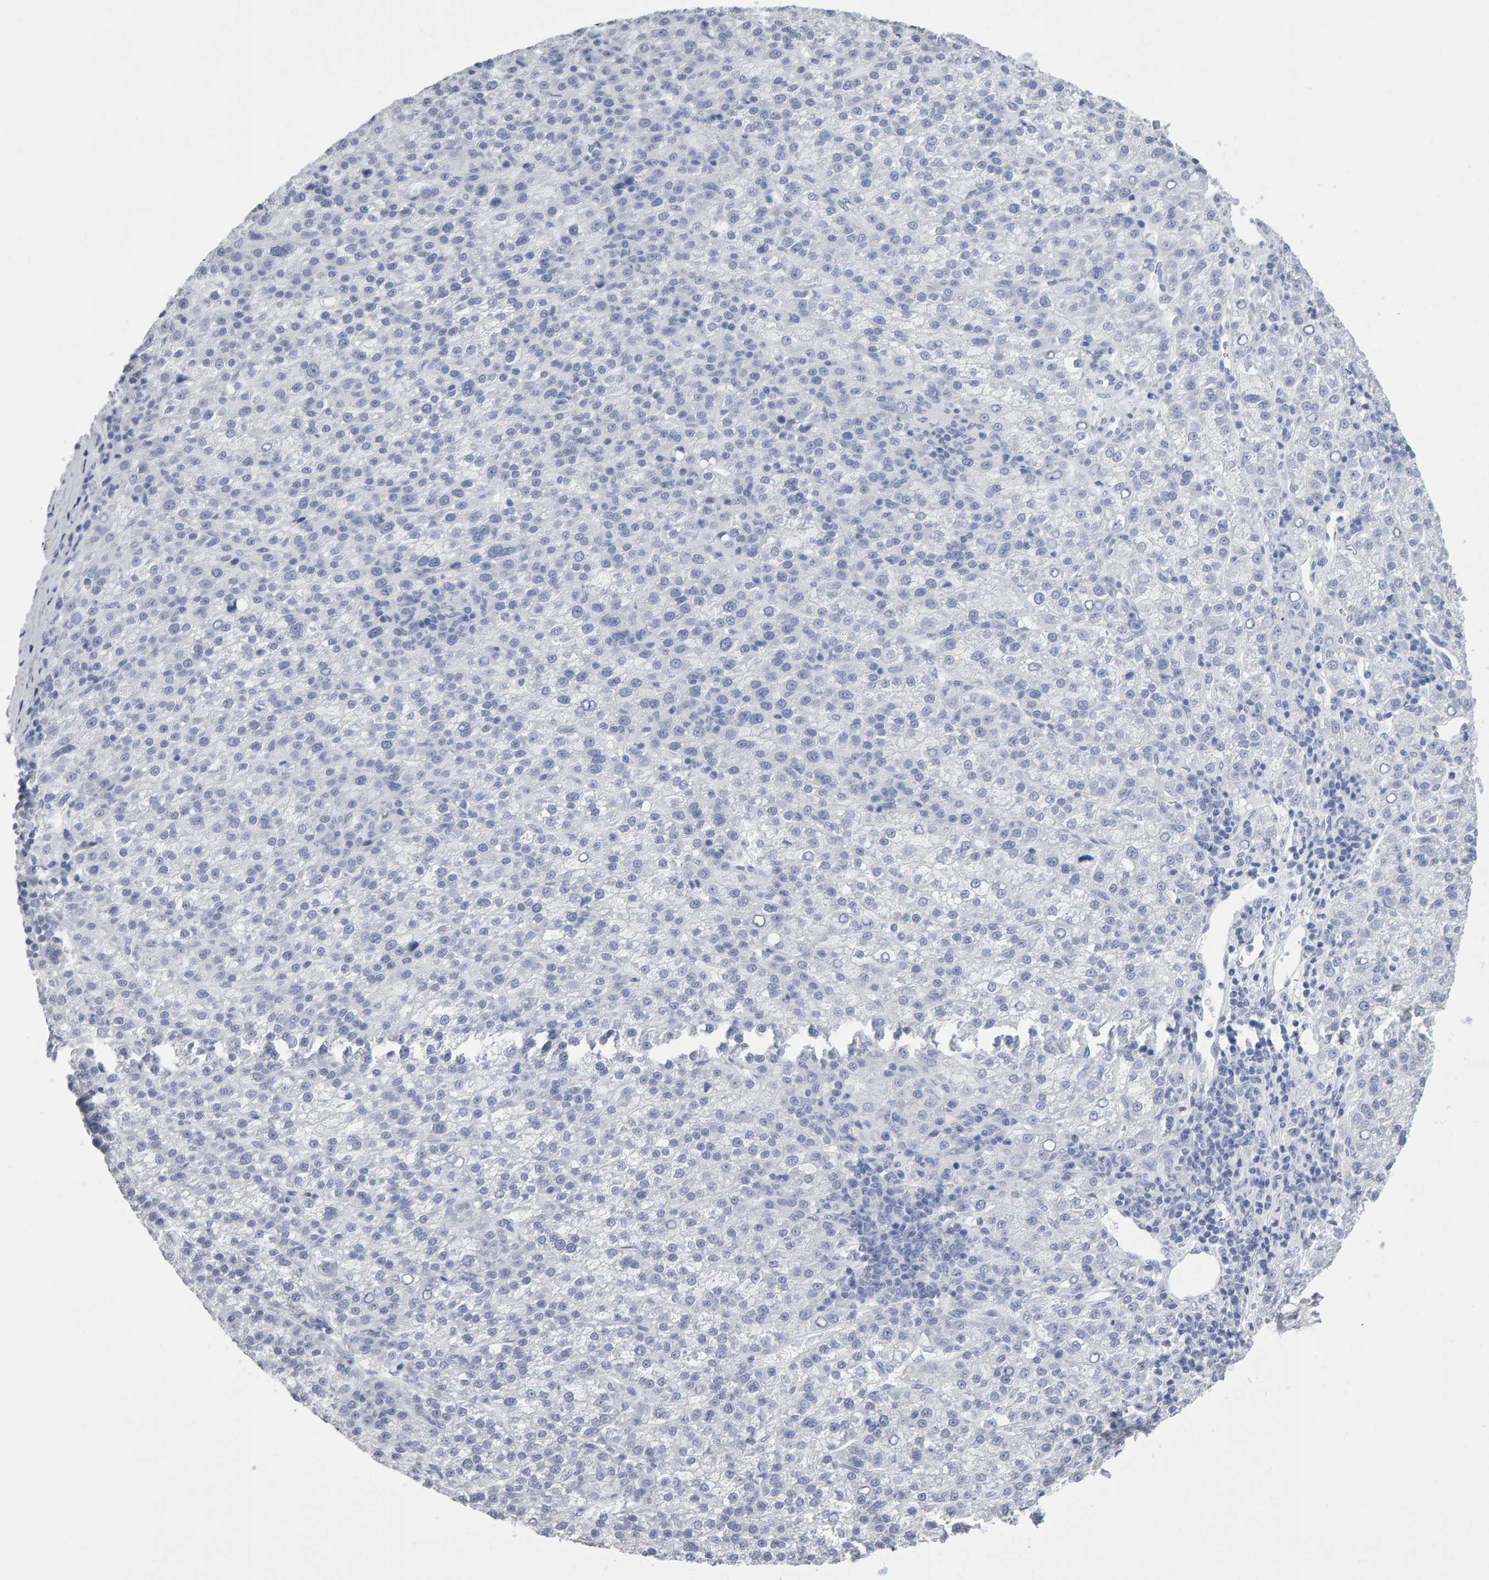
{"staining": {"intensity": "negative", "quantity": "none", "location": "none"}, "tissue": "liver cancer", "cell_type": "Tumor cells", "image_type": "cancer", "snomed": [{"axis": "morphology", "description": "Carcinoma, Hepatocellular, NOS"}, {"axis": "topography", "description": "Liver"}], "caption": "Liver cancer (hepatocellular carcinoma) stained for a protein using IHC exhibits no positivity tumor cells.", "gene": "NCDN", "patient": {"sex": "female", "age": 58}}